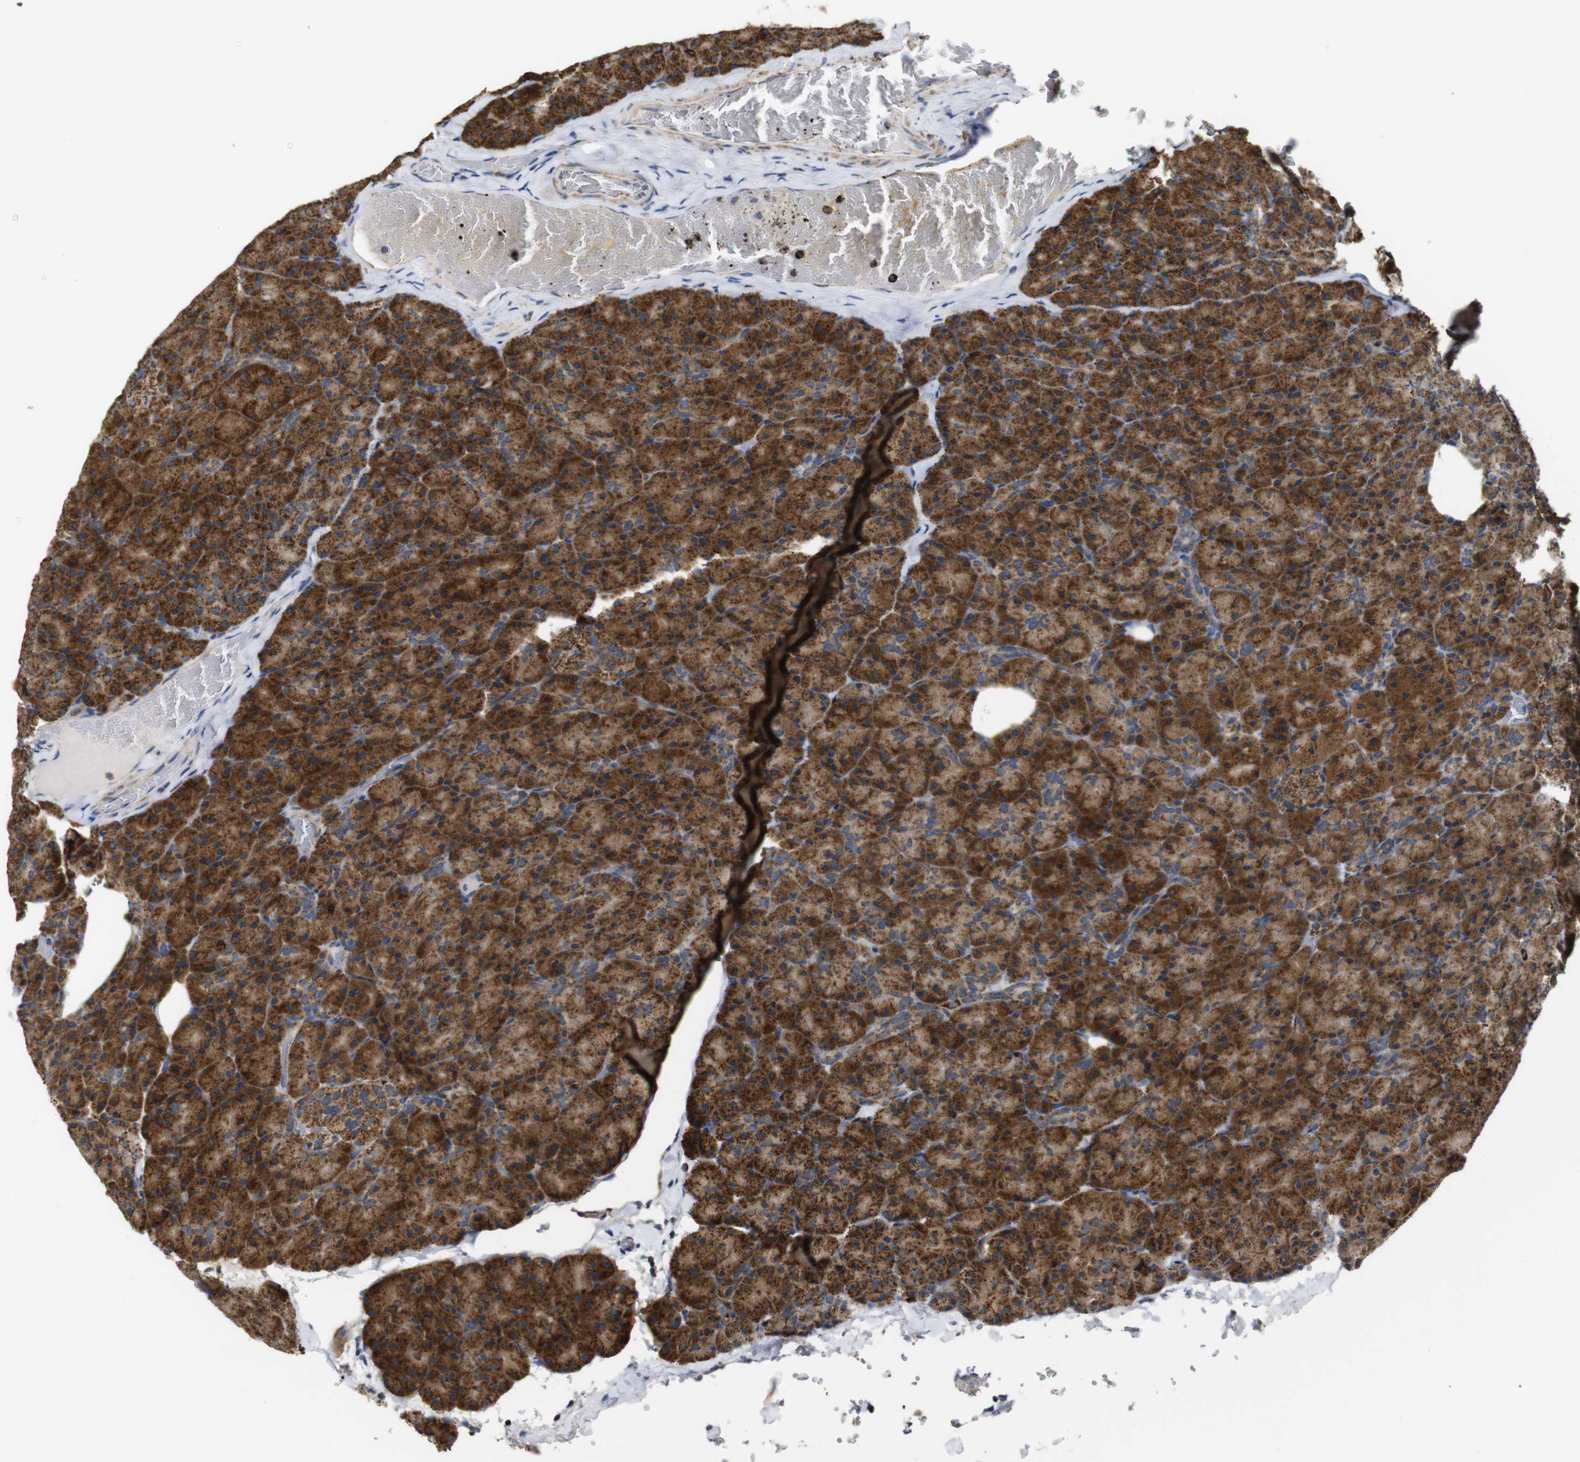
{"staining": {"intensity": "strong", "quantity": ">75%", "location": "cytoplasmic/membranous"}, "tissue": "pancreas", "cell_type": "Exocrine glandular cells", "image_type": "normal", "snomed": [{"axis": "morphology", "description": "Normal tissue, NOS"}, {"axis": "topography", "description": "Pancreas"}], "caption": "Brown immunohistochemical staining in benign human pancreas exhibits strong cytoplasmic/membranous positivity in about >75% of exocrine glandular cells.", "gene": "NR3C2", "patient": {"sex": "female", "age": 35}}